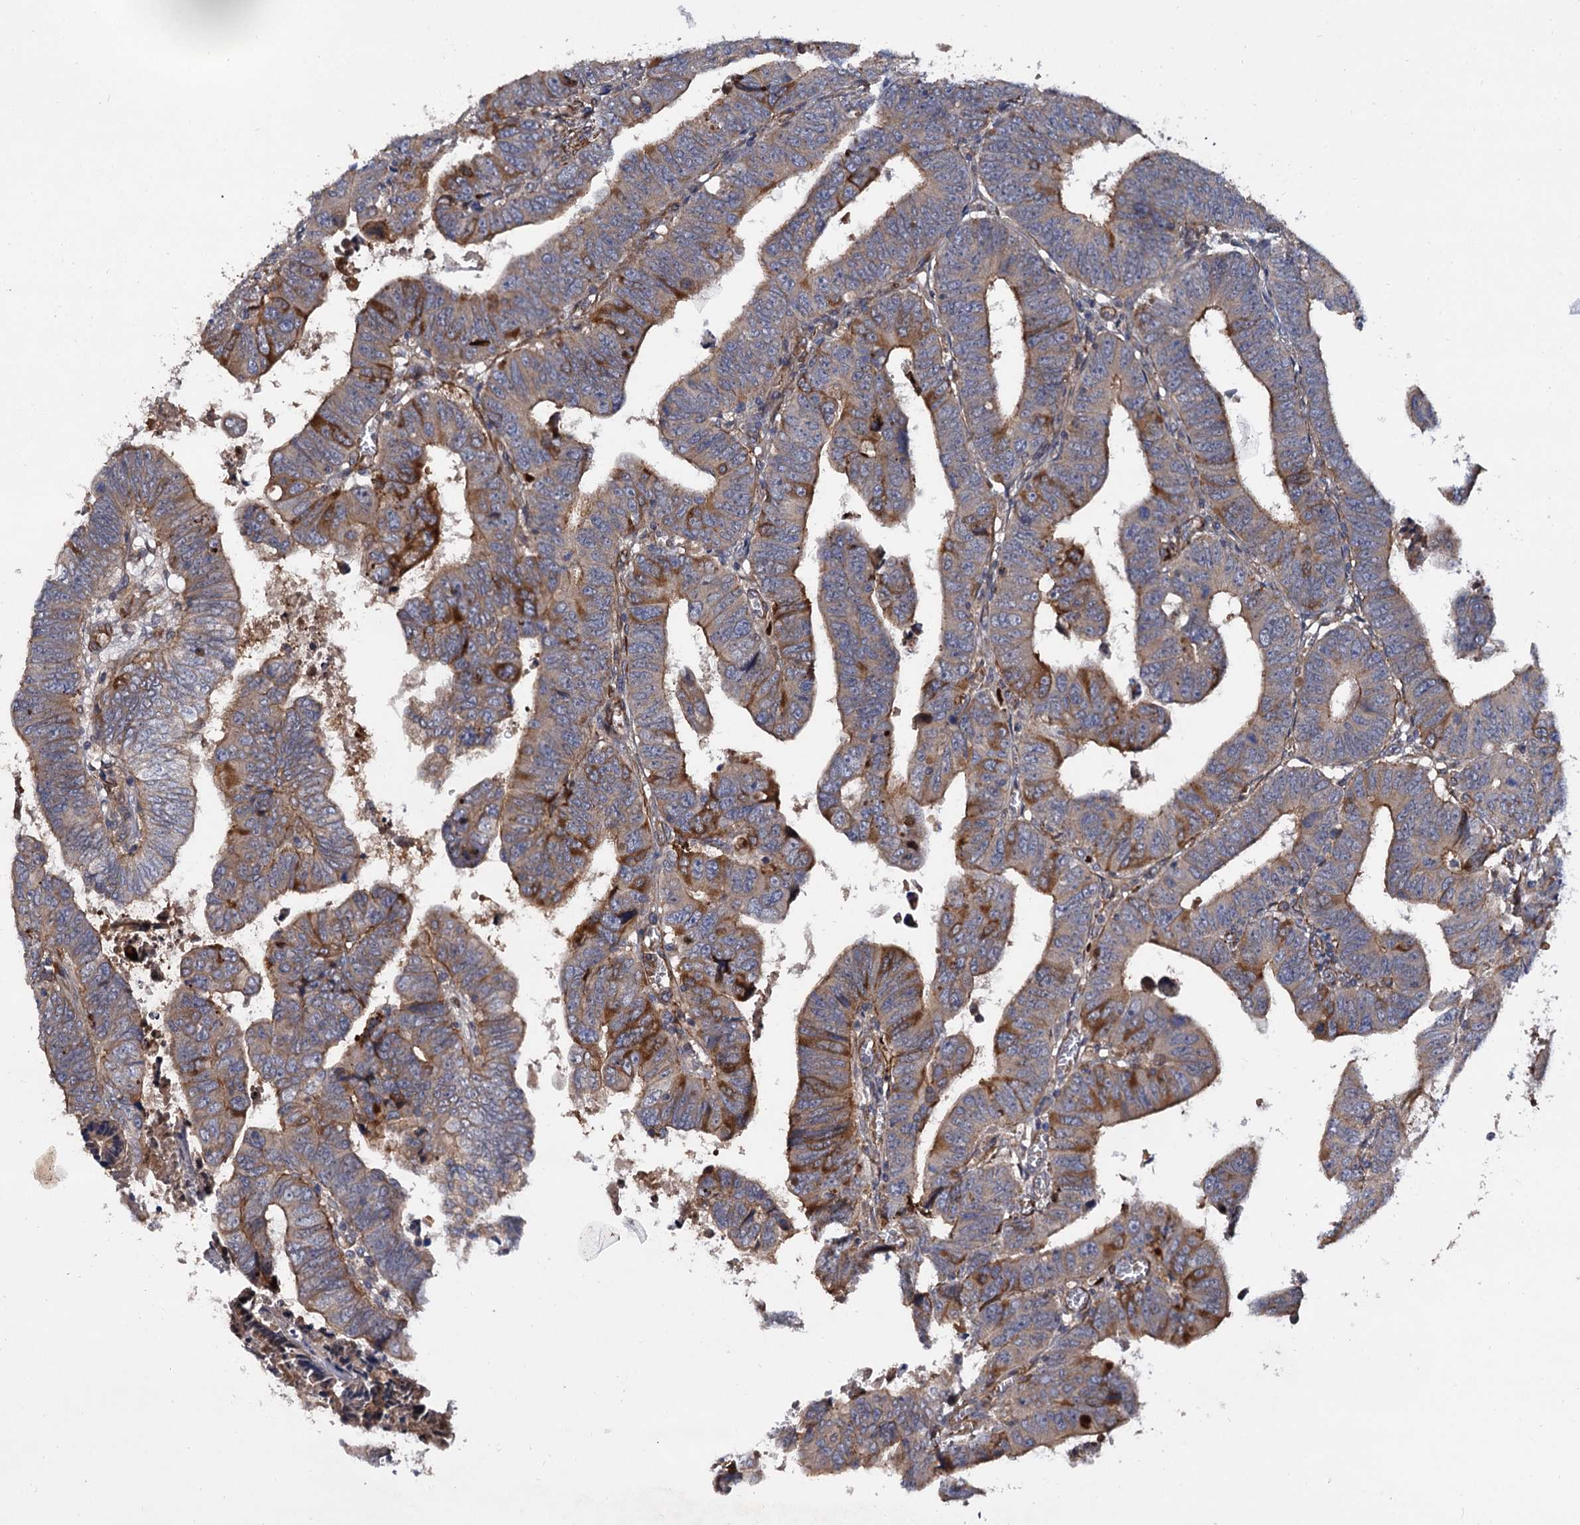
{"staining": {"intensity": "moderate", "quantity": "25%-75%", "location": "cytoplasmic/membranous"}, "tissue": "colorectal cancer", "cell_type": "Tumor cells", "image_type": "cancer", "snomed": [{"axis": "morphology", "description": "Normal tissue, NOS"}, {"axis": "morphology", "description": "Adenocarcinoma, NOS"}, {"axis": "topography", "description": "Rectum"}], "caption": "IHC photomicrograph of neoplastic tissue: colorectal cancer stained using IHC displays medium levels of moderate protein expression localized specifically in the cytoplasmic/membranous of tumor cells, appearing as a cytoplasmic/membranous brown color.", "gene": "ISM2", "patient": {"sex": "female", "age": 65}}